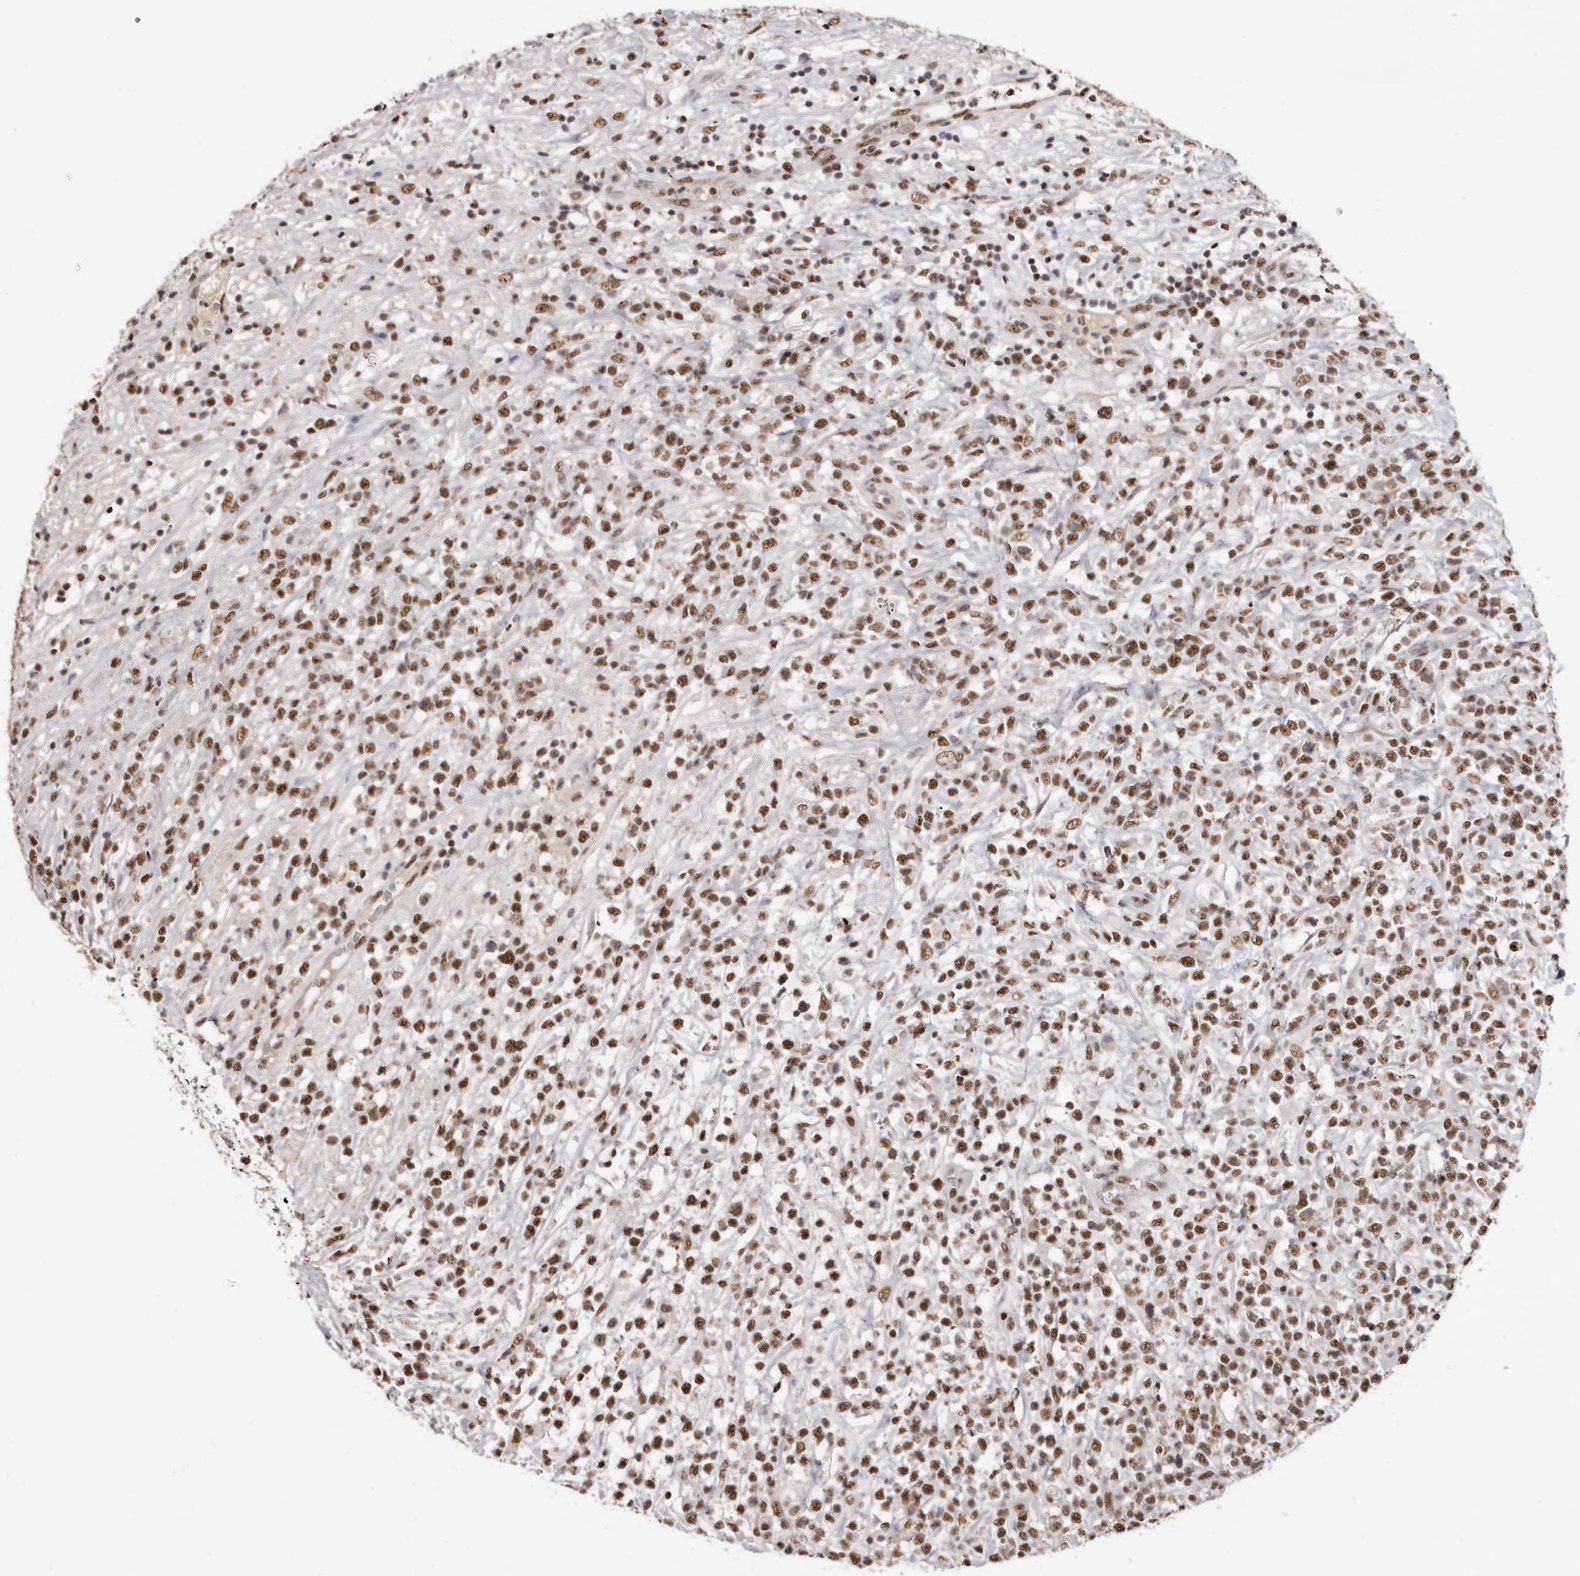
{"staining": {"intensity": "moderate", "quantity": ">75%", "location": "nuclear"}, "tissue": "lymphoma", "cell_type": "Tumor cells", "image_type": "cancer", "snomed": [{"axis": "morphology", "description": "Malignant lymphoma, non-Hodgkin's type, High grade"}, {"axis": "topography", "description": "Colon"}], "caption": "Moderate nuclear staining is present in about >75% of tumor cells in lymphoma.", "gene": "SCAF4", "patient": {"sex": "female", "age": 53}}